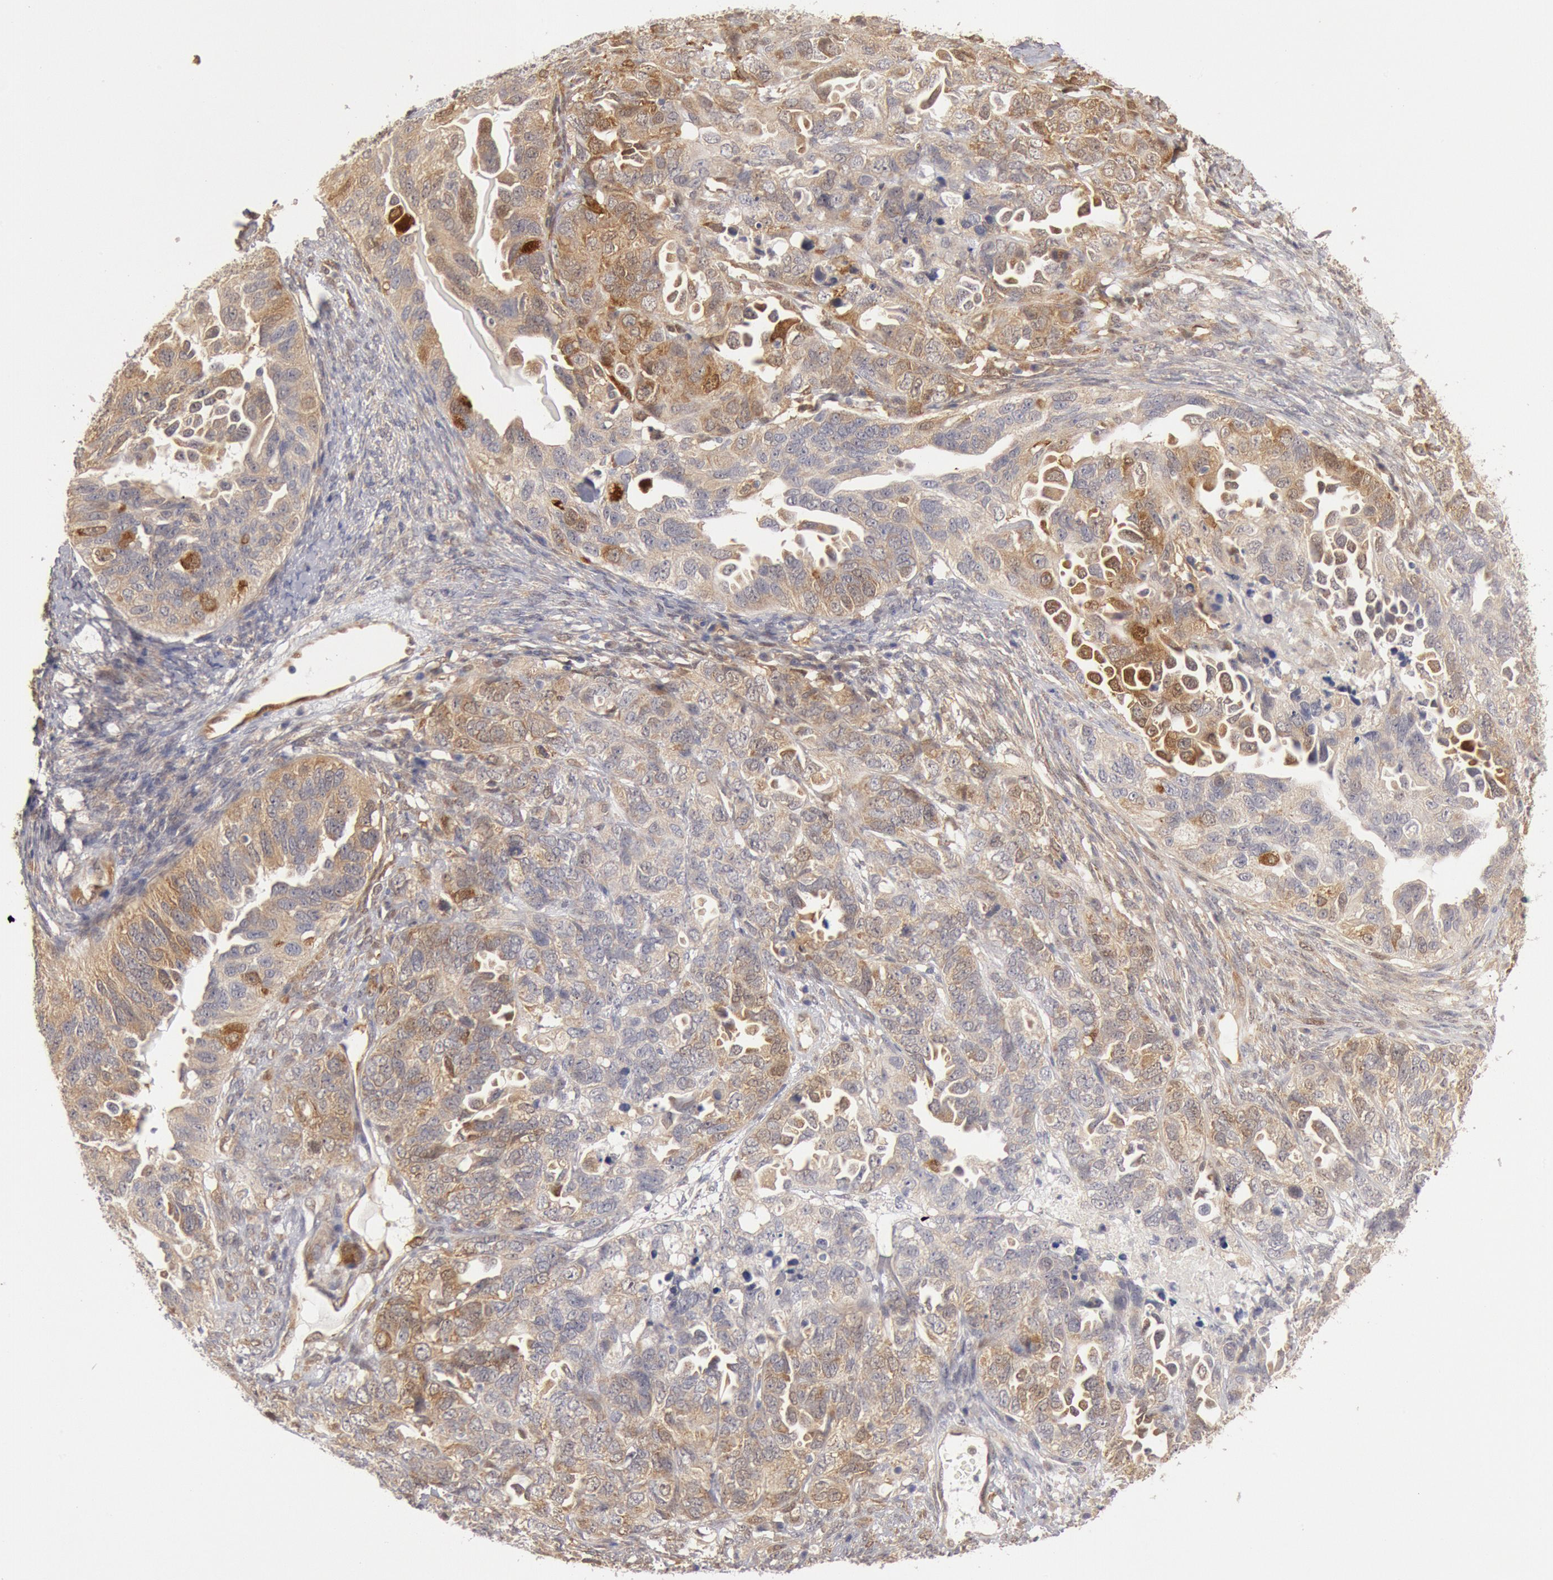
{"staining": {"intensity": "weak", "quantity": "25%-75%", "location": "cytoplasmic/membranous"}, "tissue": "ovarian cancer", "cell_type": "Tumor cells", "image_type": "cancer", "snomed": [{"axis": "morphology", "description": "Cystadenocarcinoma, serous, NOS"}, {"axis": "topography", "description": "Ovary"}], "caption": "High-magnification brightfield microscopy of serous cystadenocarcinoma (ovarian) stained with DAB (3,3'-diaminobenzidine) (brown) and counterstained with hematoxylin (blue). tumor cells exhibit weak cytoplasmic/membranous positivity is appreciated in approximately25%-75% of cells.", "gene": "DNAJA1", "patient": {"sex": "female", "age": 82}}